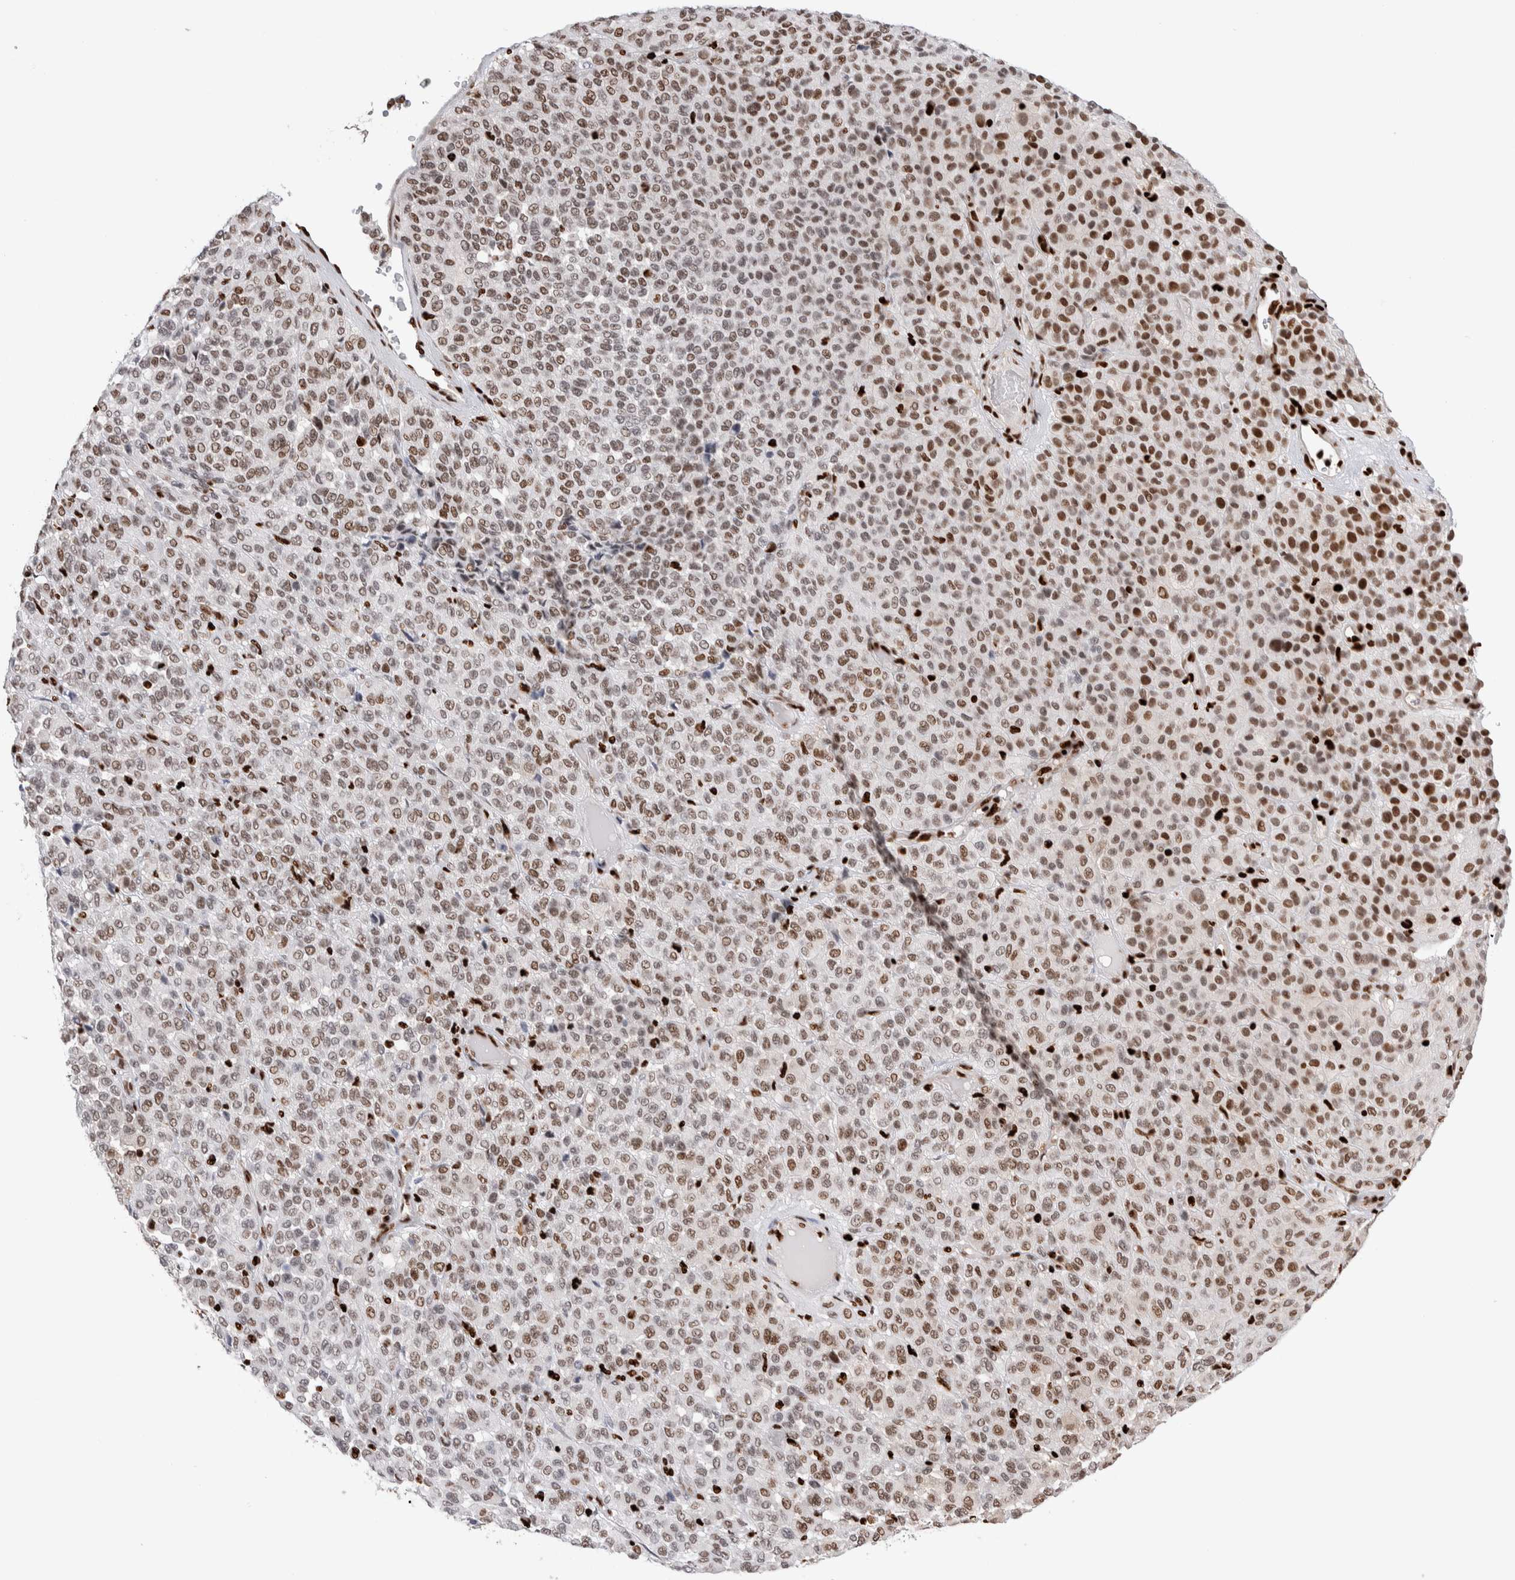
{"staining": {"intensity": "moderate", "quantity": ">75%", "location": "nuclear"}, "tissue": "melanoma", "cell_type": "Tumor cells", "image_type": "cancer", "snomed": [{"axis": "morphology", "description": "Malignant melanoma, Metastatic site"}, {"axis": "topography", "description": "Pancreas"}], "caption": "Protein staining by immunohistochemistry (IHC) shows moderate nuclear positivity in approximately >75% of tumor cells in melanoma.", "gene": "RNASEK-C17orf49", "patient": {"sex": "female", "age": 30}}